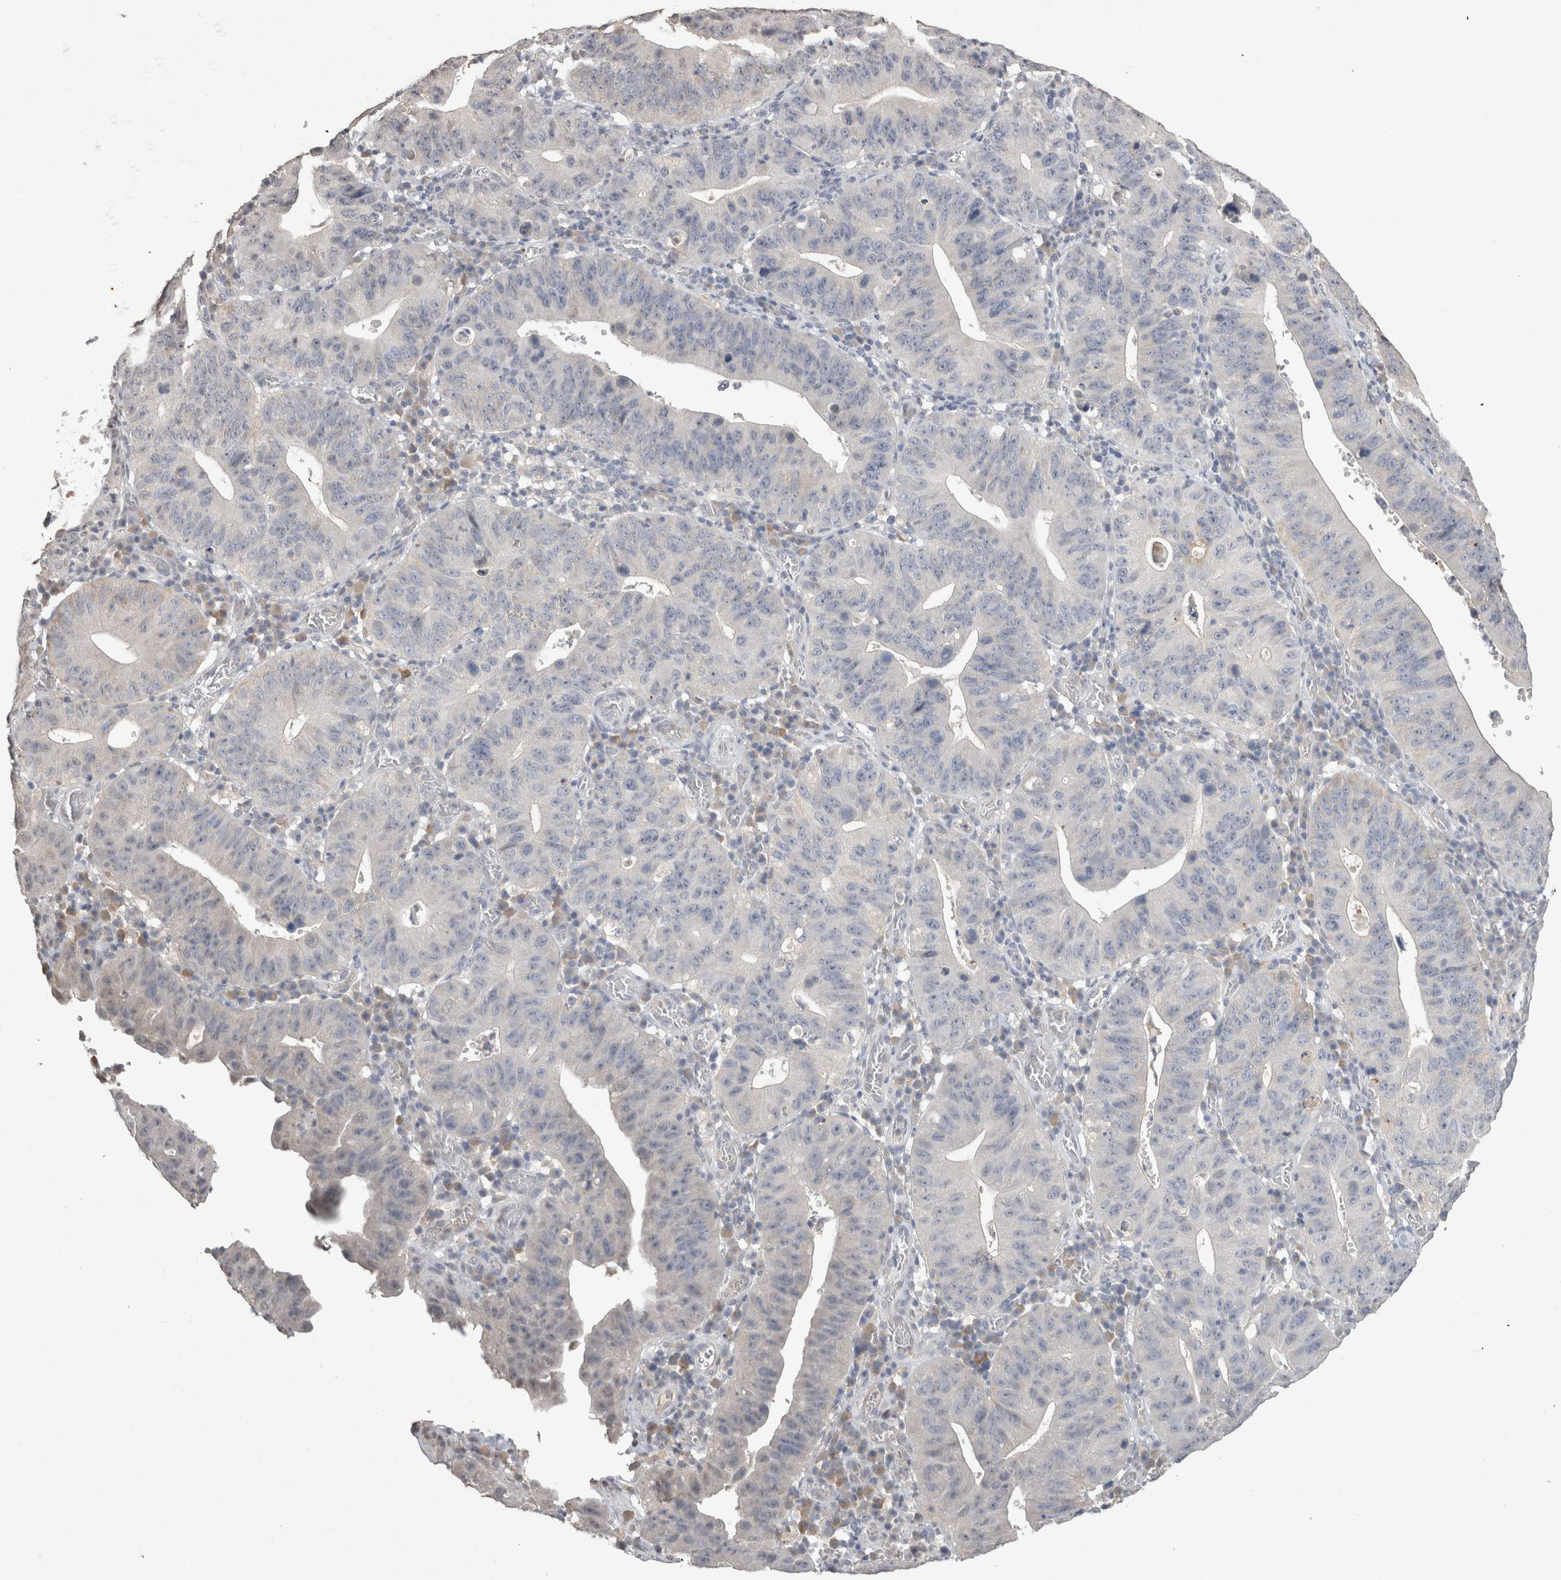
{"staining": {"intensity": "negative", "quantity": "none", "location": "none"}, "tissue": "stomach cancer", "cell_type": "Tumor cells", "image_type": "cancer", "snomed": [{"axis": "morphology", "description": "Adenocarcinoma, NOS"}, {"axis": "topography", "description": "Stomach"}], "caption": "Adenocarcinoma (stomach) was stained to show a protein in brown. There is no significant positivity in tumor cells.", "gene": "NAALADL2", "patient": {"sex": "male", "age": 59}}